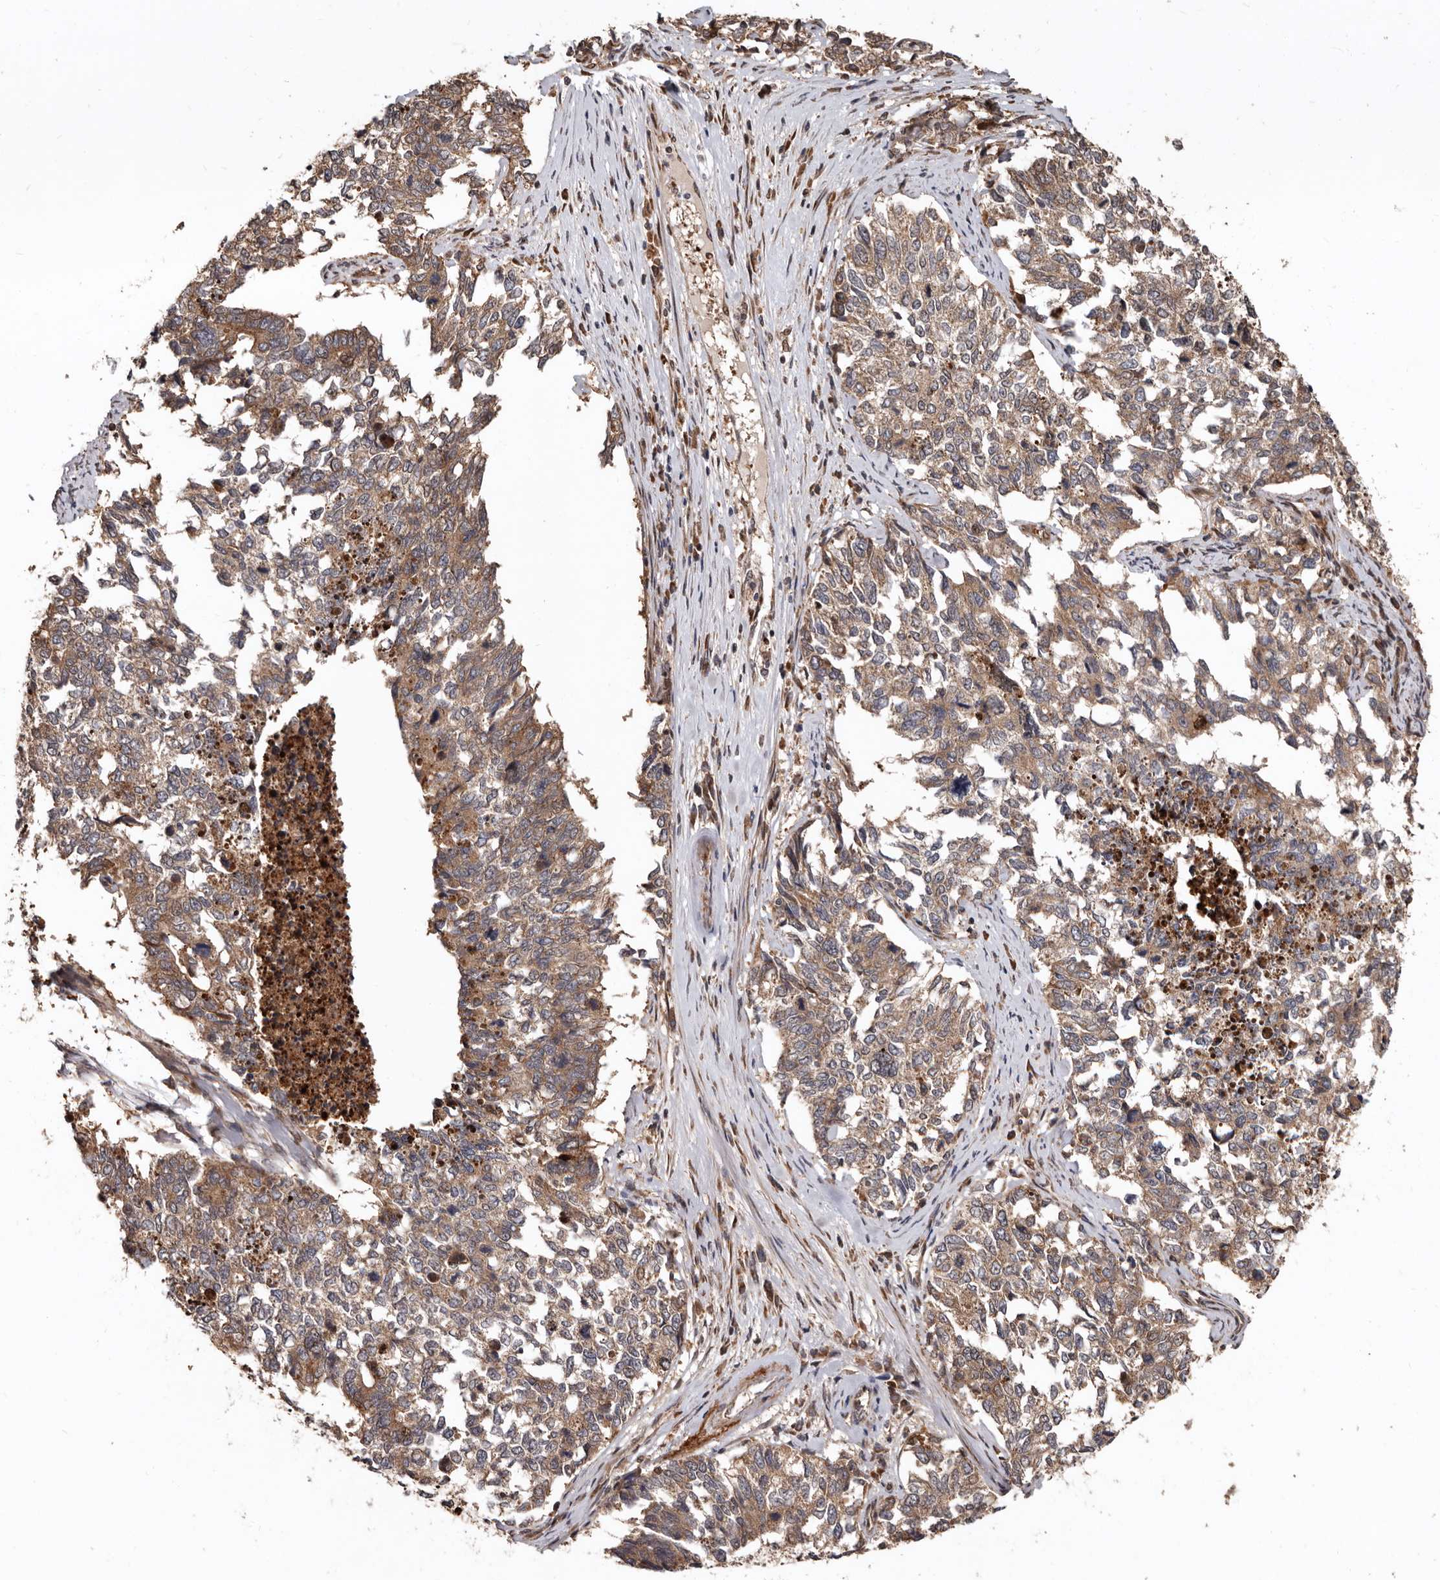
{"staining": {"intensity": "moderate", "quantity": ">75%", "location": "cytoplasmic/membranous"}, "tissue": "cervical cancer", "cell_type": "Tumor cells", "image_type": "cancer", "snomed": [{"axis": "morphology", "description": "Squamous cell carcinoma, NOS"}, {"axis": "topography", "description": "Cervix"}], "caption": "Brown immunohistochemical staining in cervical cancer (squamous cell carcinoma) demonstrates moderate cytoplasmic/membranous positivity in about >75% of tumor cells. The staining was performed using DAB, with brown indicating positive protein expression. Nuclei are stained blue with hematoxylin.", "gene": "WEE2", "patient": {"sex": "female", "age": 63}}